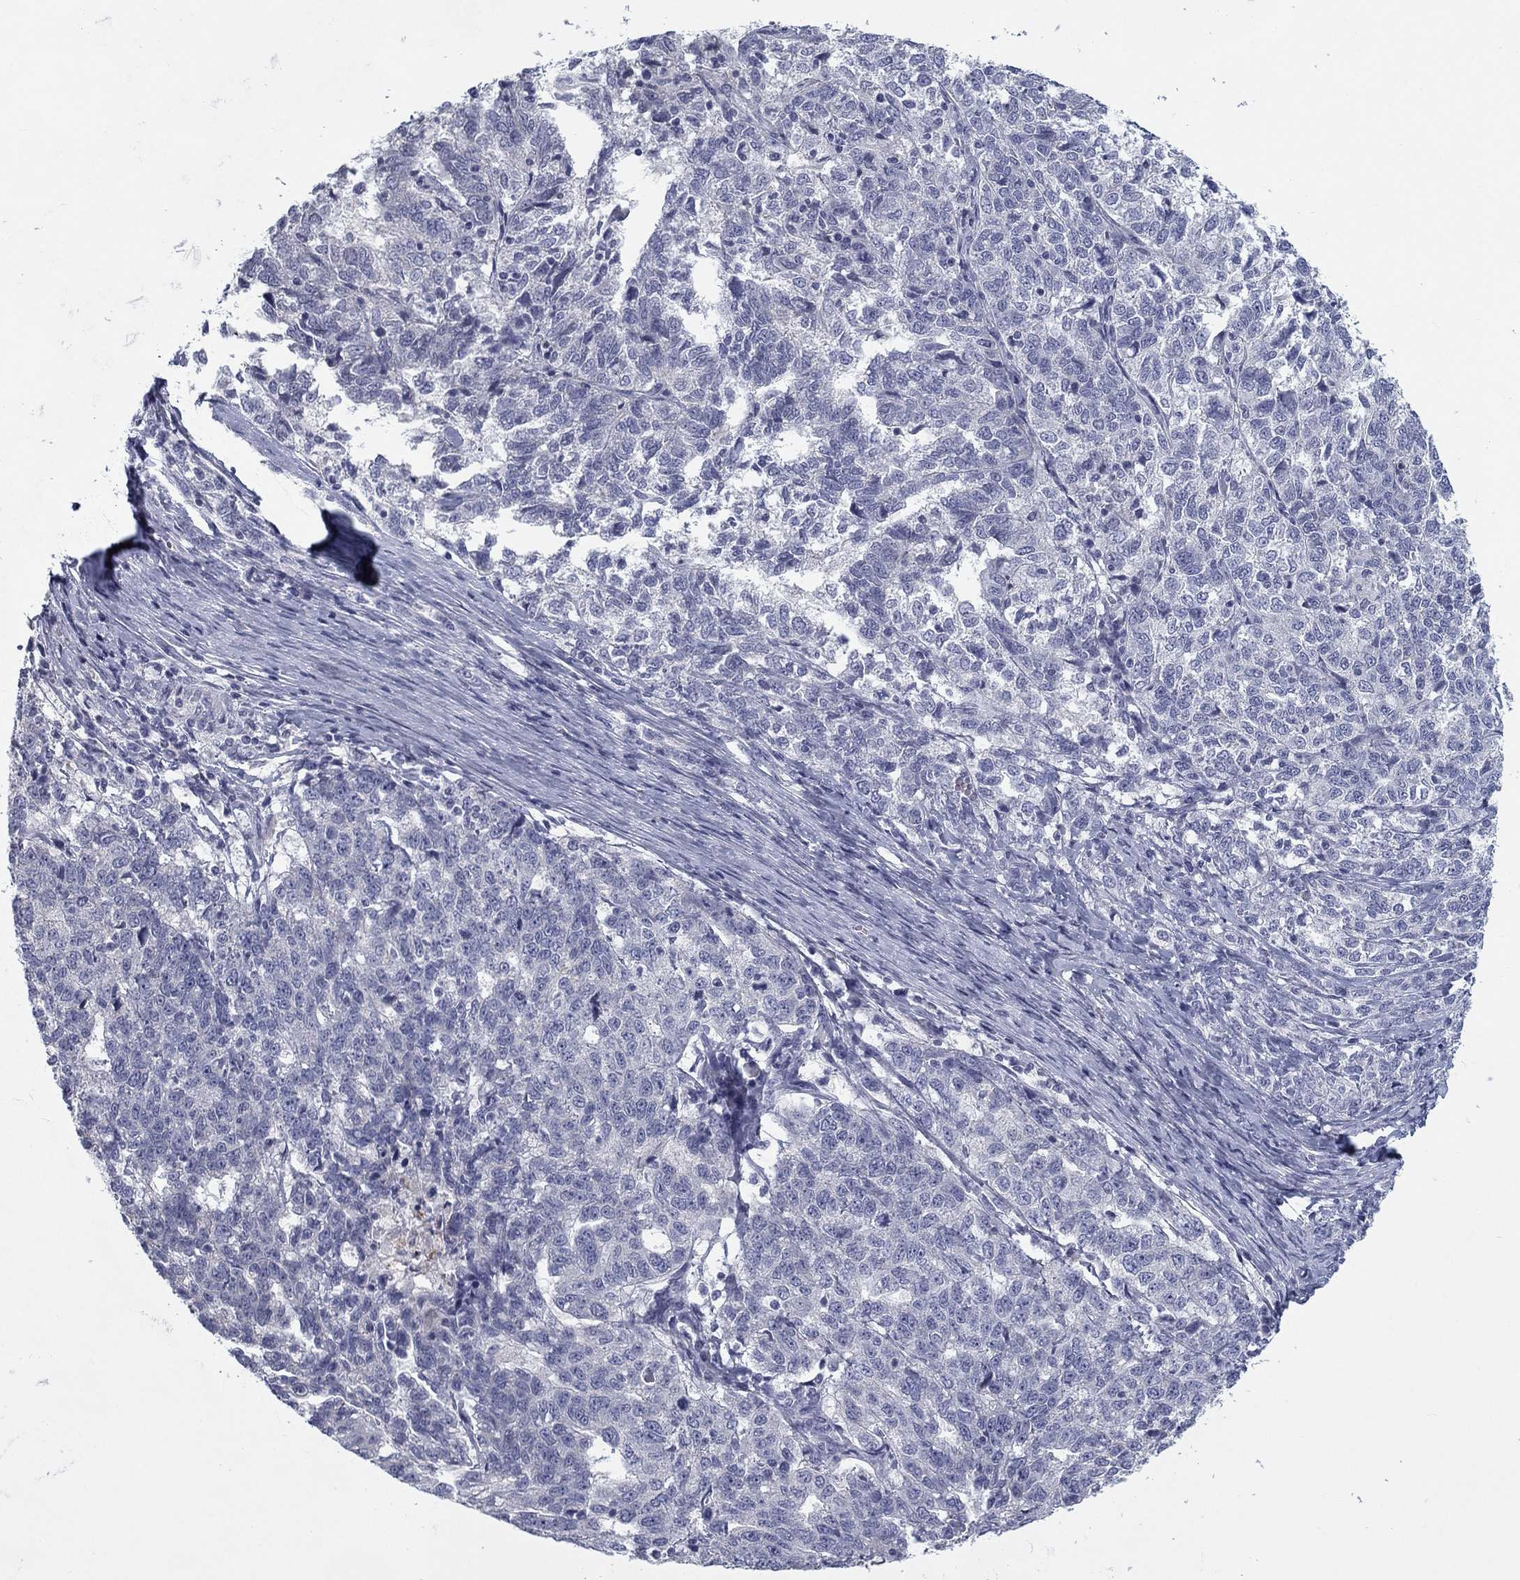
{"staining": {"intensity": "negative", "quantity": "none", "location": "none"}, "tissue": "ovarian cancer", "cell_type": "Tumor cells", "image_type": "cancer", "snomed": [{"axis": "morphology", "description": "Cystadenocarcinoma, serous, NOS"}, {"axis": "topography", "description": "Ovary"}], "caption": "Ovarian cancer was stained to show a protein in brown. There is no significant expression in tumor cells.", "gene": "CALB1", "patient": {"sex": "female", "age": 71}}